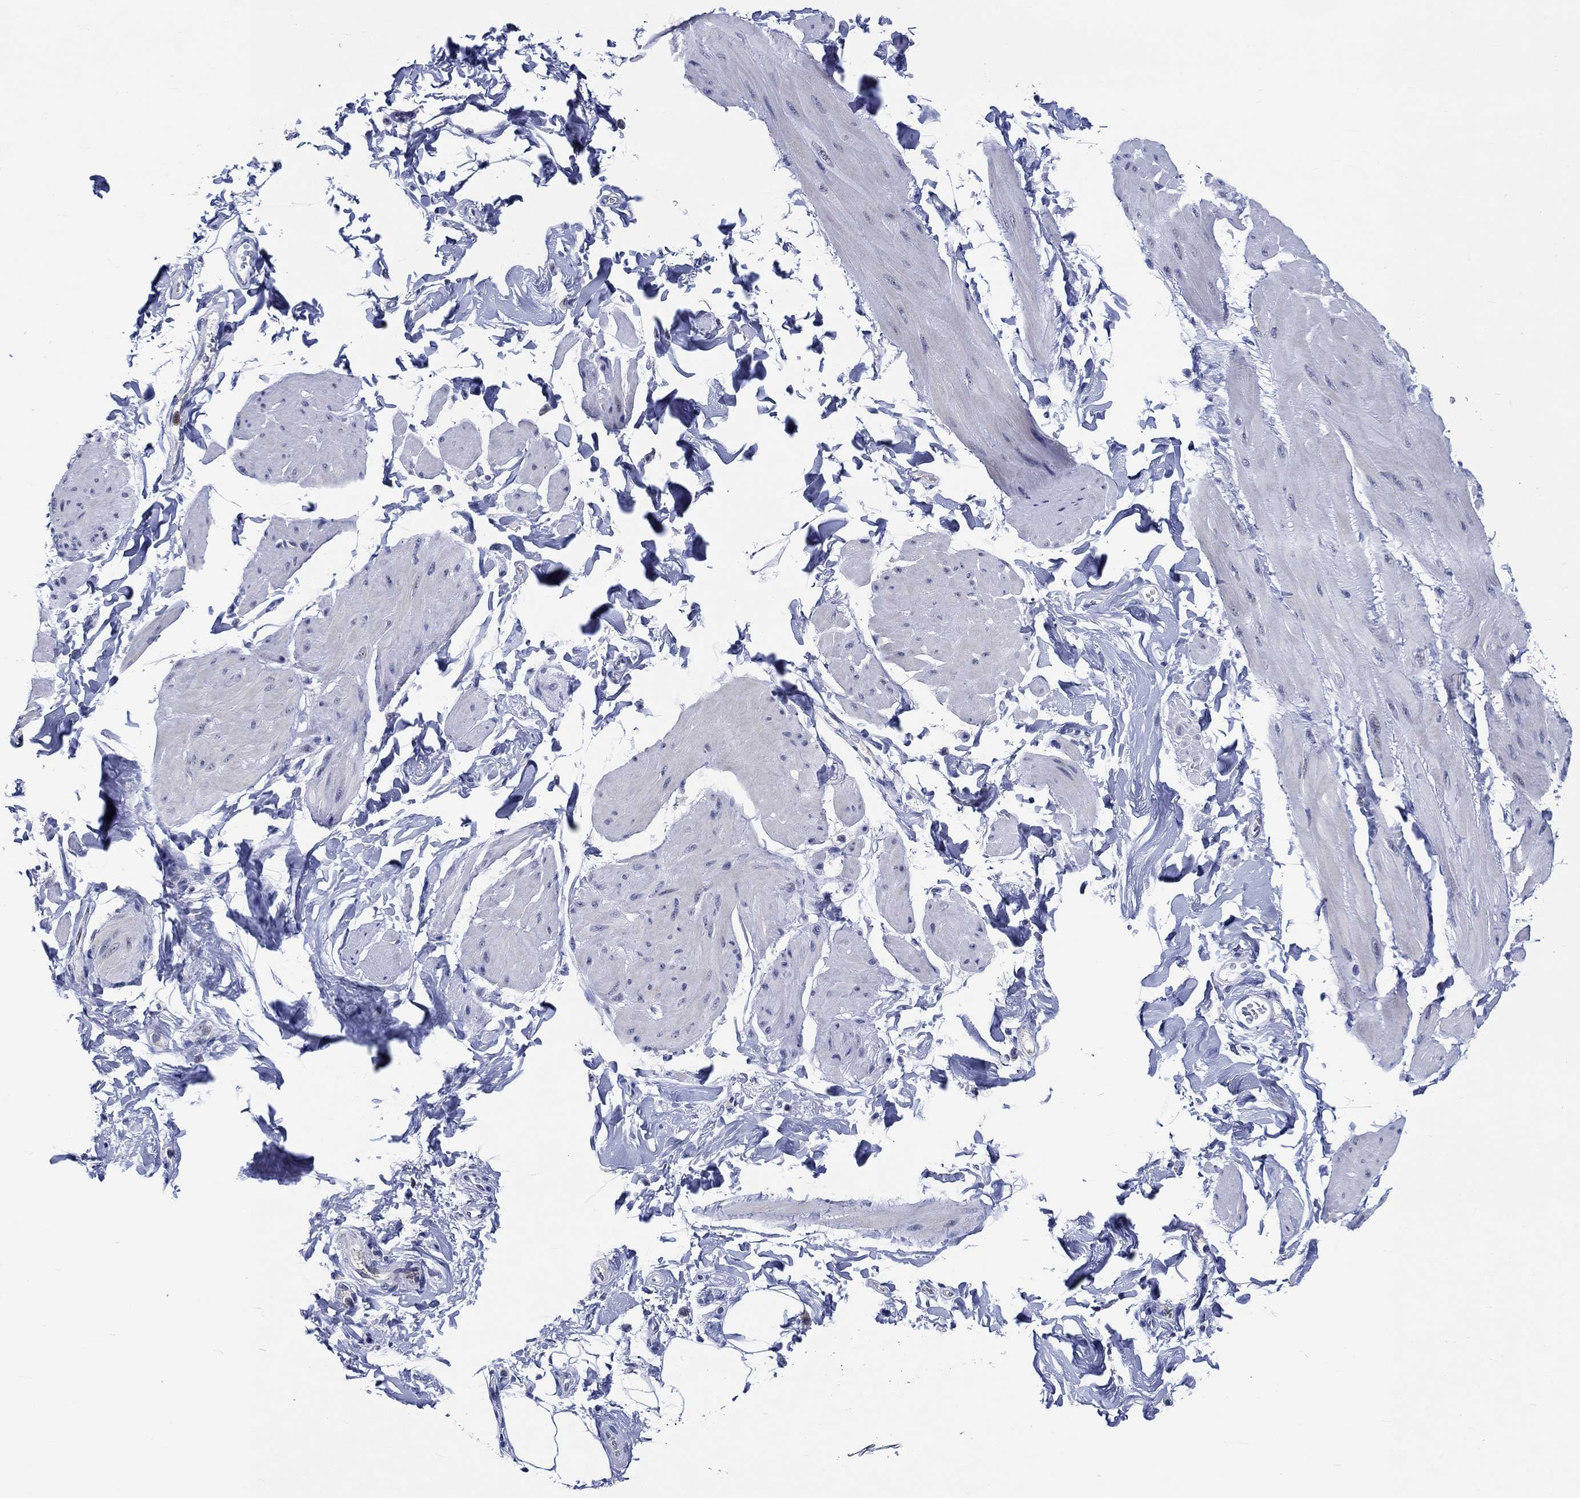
{"staining": {"intensity": "negative", "quantity": "none", "location": "none"}, "tissue": "smooth muscle", "cell_type": "Smooth muscle cells", "image_type": "normal", "snomed": [{"axis": "morphology", "description": "Normal tissue, NOS"}, {"axis": "topography", "description": "Adipose tissue"}, {"axis": "topography", "description": "Smooth muscle"}, {"axis": "topography", "description": "Peripheral nerve tissue"}], "caption": "An IHC image of normal smooth muscle is shown. There is no staining in smooth muscle cells of smooth muscle. Nuclei are stained in blue.", "gene": "ZNF446", "patient": {"sex": "male", "age": 83}}